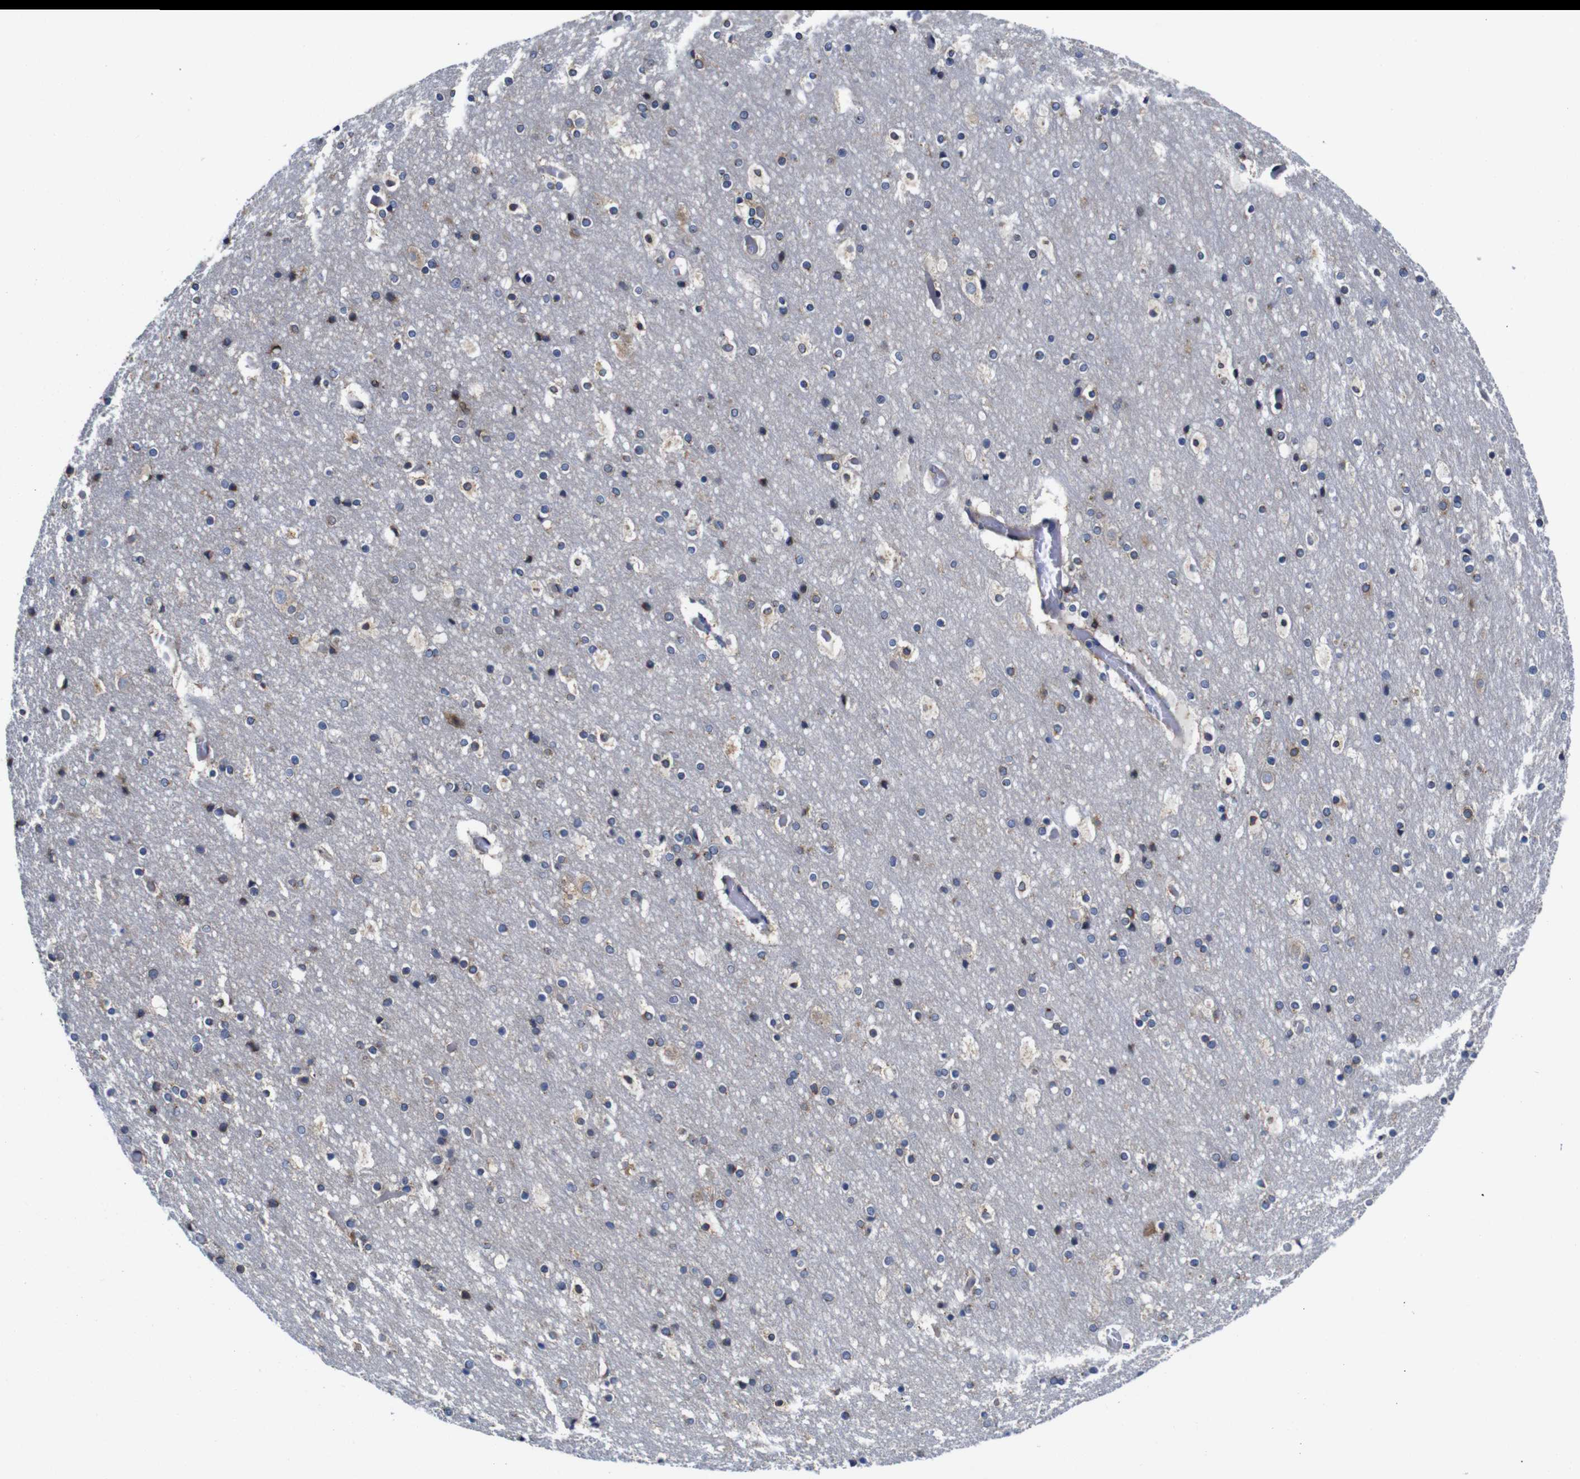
{"staining": {"intensity": "moderate", "quantity": "25%-75%", "location": "cytoplasmic/membranous"}, "tissue": "cerebral cortex", "cell_type": "Endothelial cells", "image_type": "normal", "snomed": [{"axis": "morphology", "description": "Normal tissue, NOS"}, {"axis": "topography", "description": "Cerebral cortex"}], "caption": "Protein analysis of unremarkable cerebral cortex exhibits moderate cytoplasmic/membranous positivity in about 25%-75% of endothelial cells. The protein of interest is shown in brown color, while the nuclei are stained blue.", "gene": "CLCC1", "patient": {"sex": "male", "age": 57}}